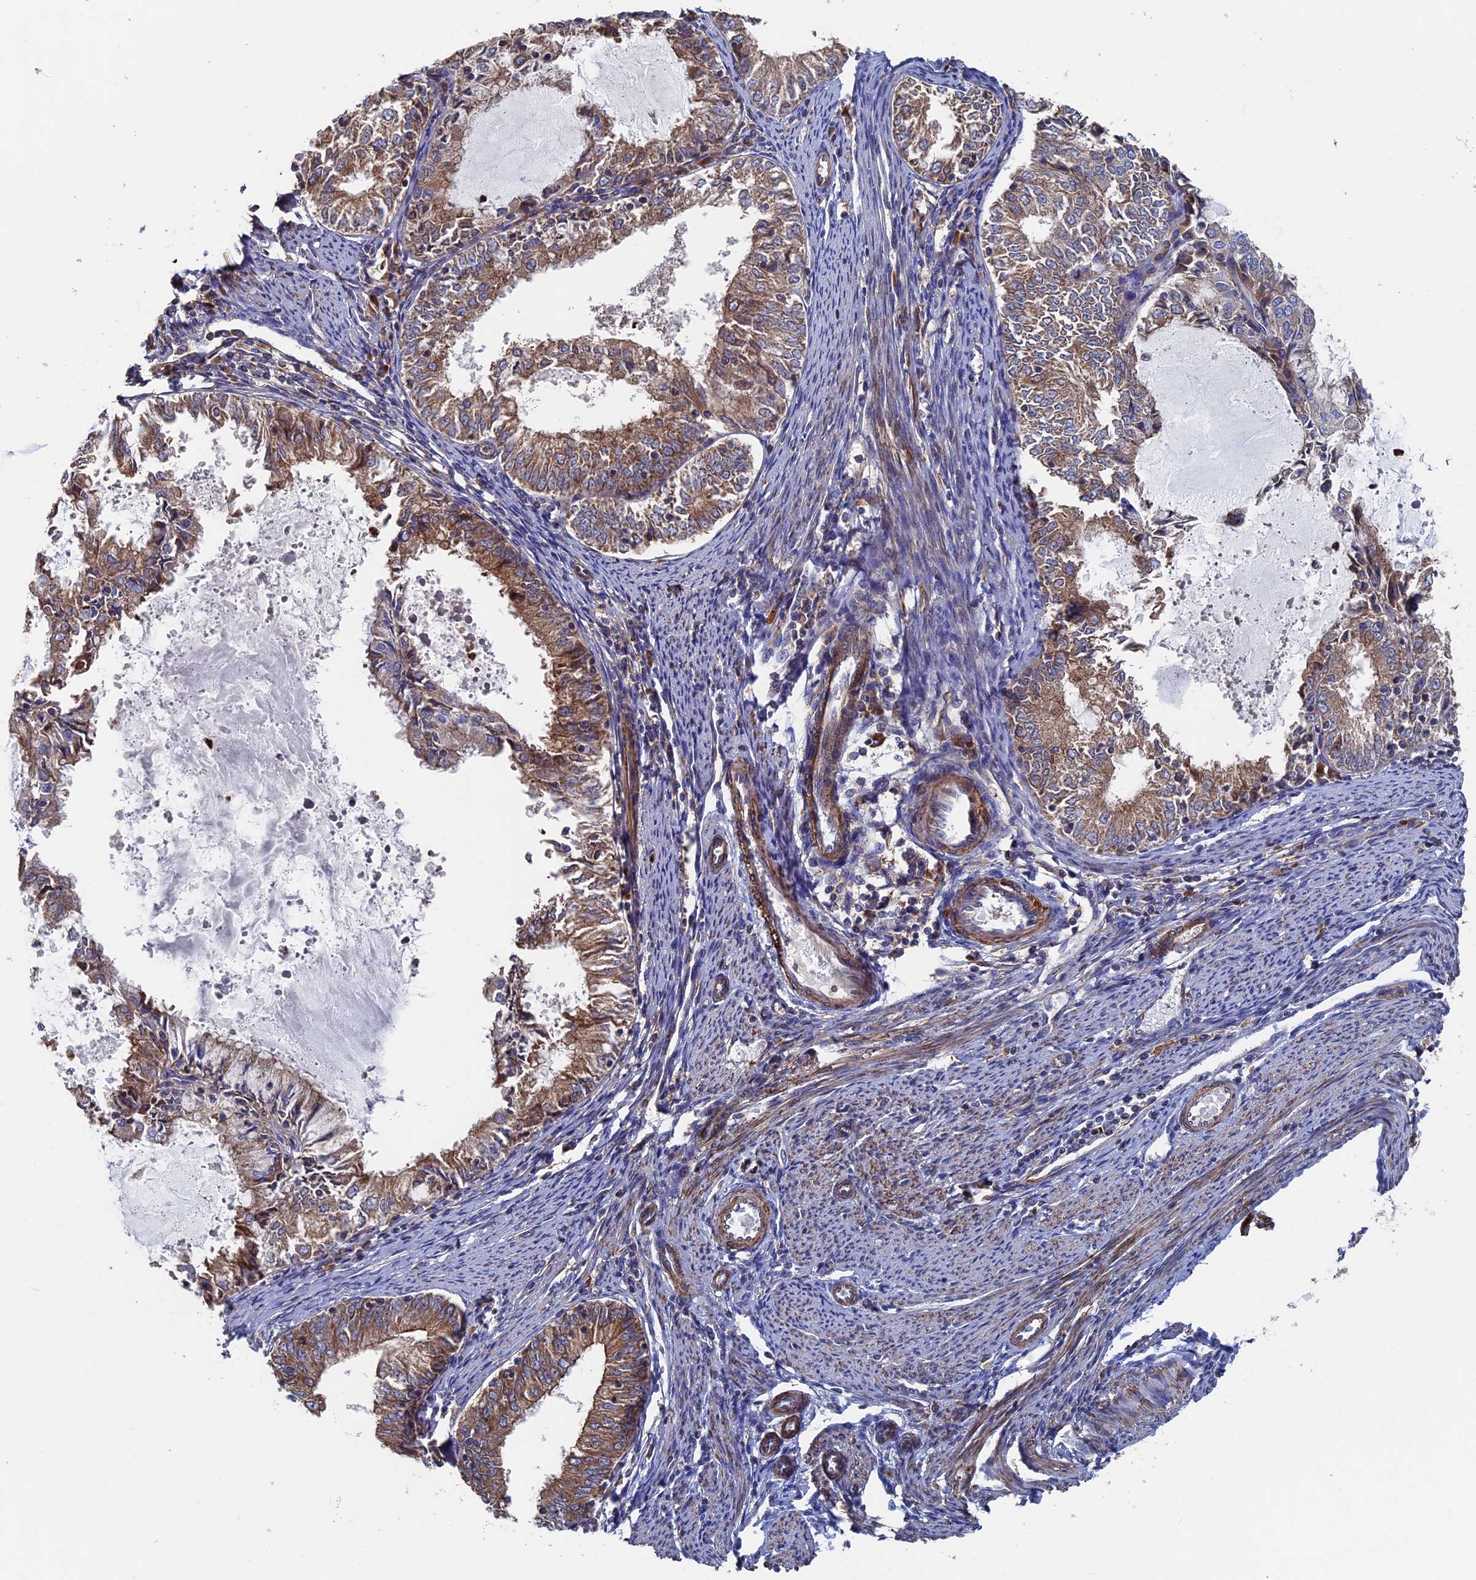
{"staining": {"intensity": "moderate", "quantity": ">75%", "location": "cytoplasmic/membranous"}, "tissue": "endometrial cancer", "cell_type": "Tumor cells", "image_type": "cancer", "snomed": [{"axis": "morphology", "description": "Adenocarcinoma, NOS"}, {"axis": "topography", "description": "Endometrium"}], "caption": "Tumor cells reveal medium levels of moderate cytoplasmic/membranous positivity in approximately >75% of cells in endometrial adenocarcinoma. (DAB IHC, brown staining for protein, blue staining for nuclei).", "gene": "DNAJC3", "patient": {"sex": "female", "age": 57}}